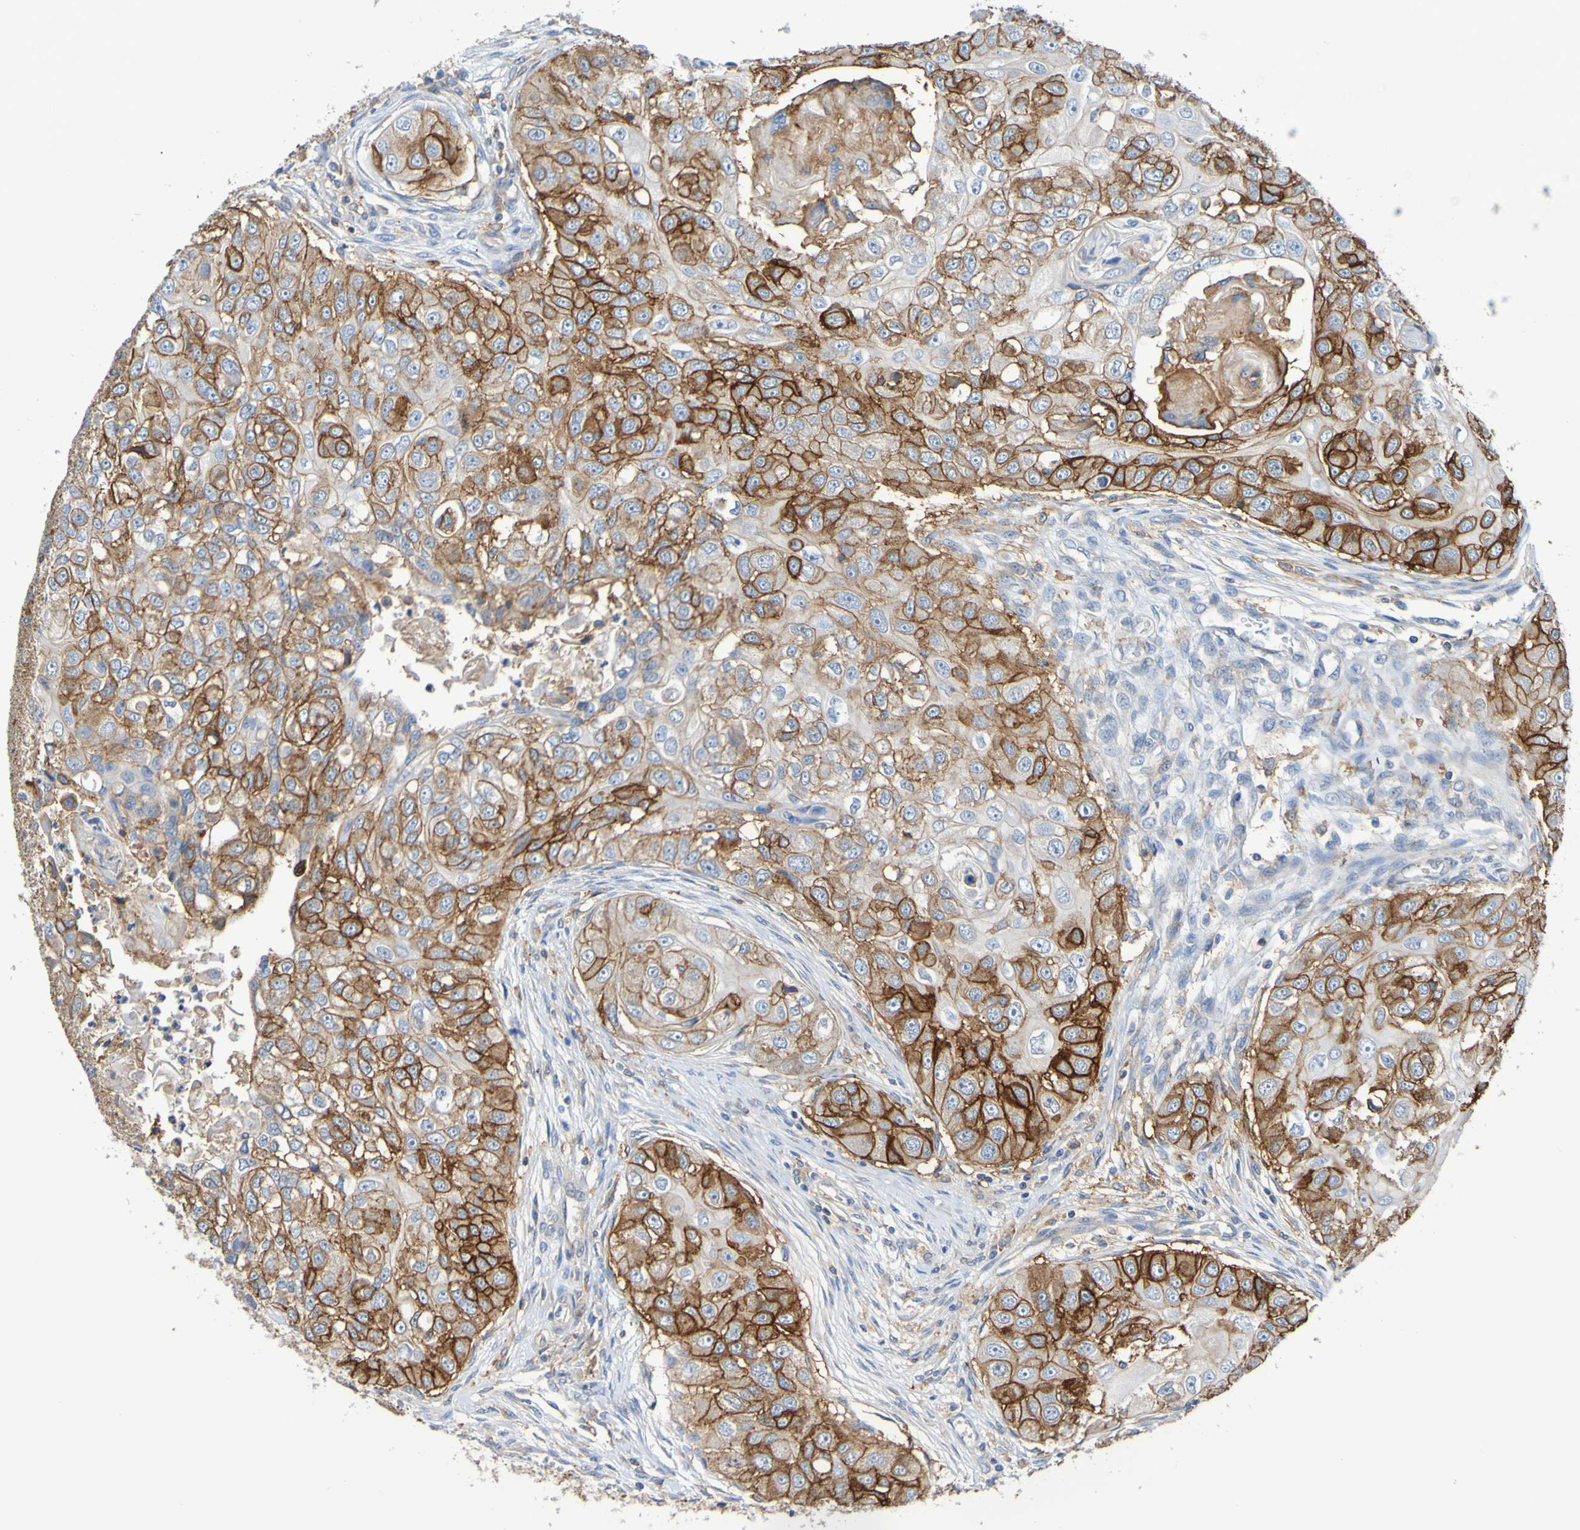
{"staining": {"intensity": "strong", "quantity": ">75%", "location": "cytoplasmic/membranous"}, "tissue": "head and neck cancer", "cell_type": "Tumor cells", "image_type": "cancer", "snomed": [{"axis": "morphology", "description": "Normal tissue, NOS"}, {"axis": "morphology", "description": "Squamous cell carcinoma, NOS"}, {"axis": "topography", "description": "Skeletal muscle"}, {"axis": "topography", "description": "Head-Neck"}], "caption": "Approximately >75% of tumor cells in human squamous cell carcinoma (head and neck) reveal strong cytoplasmic/membranous protein staining as visualized by brown immunohistochemical staining.", "gene": "SLC3A2", "patient": {"sex": "male", "age": 51}}